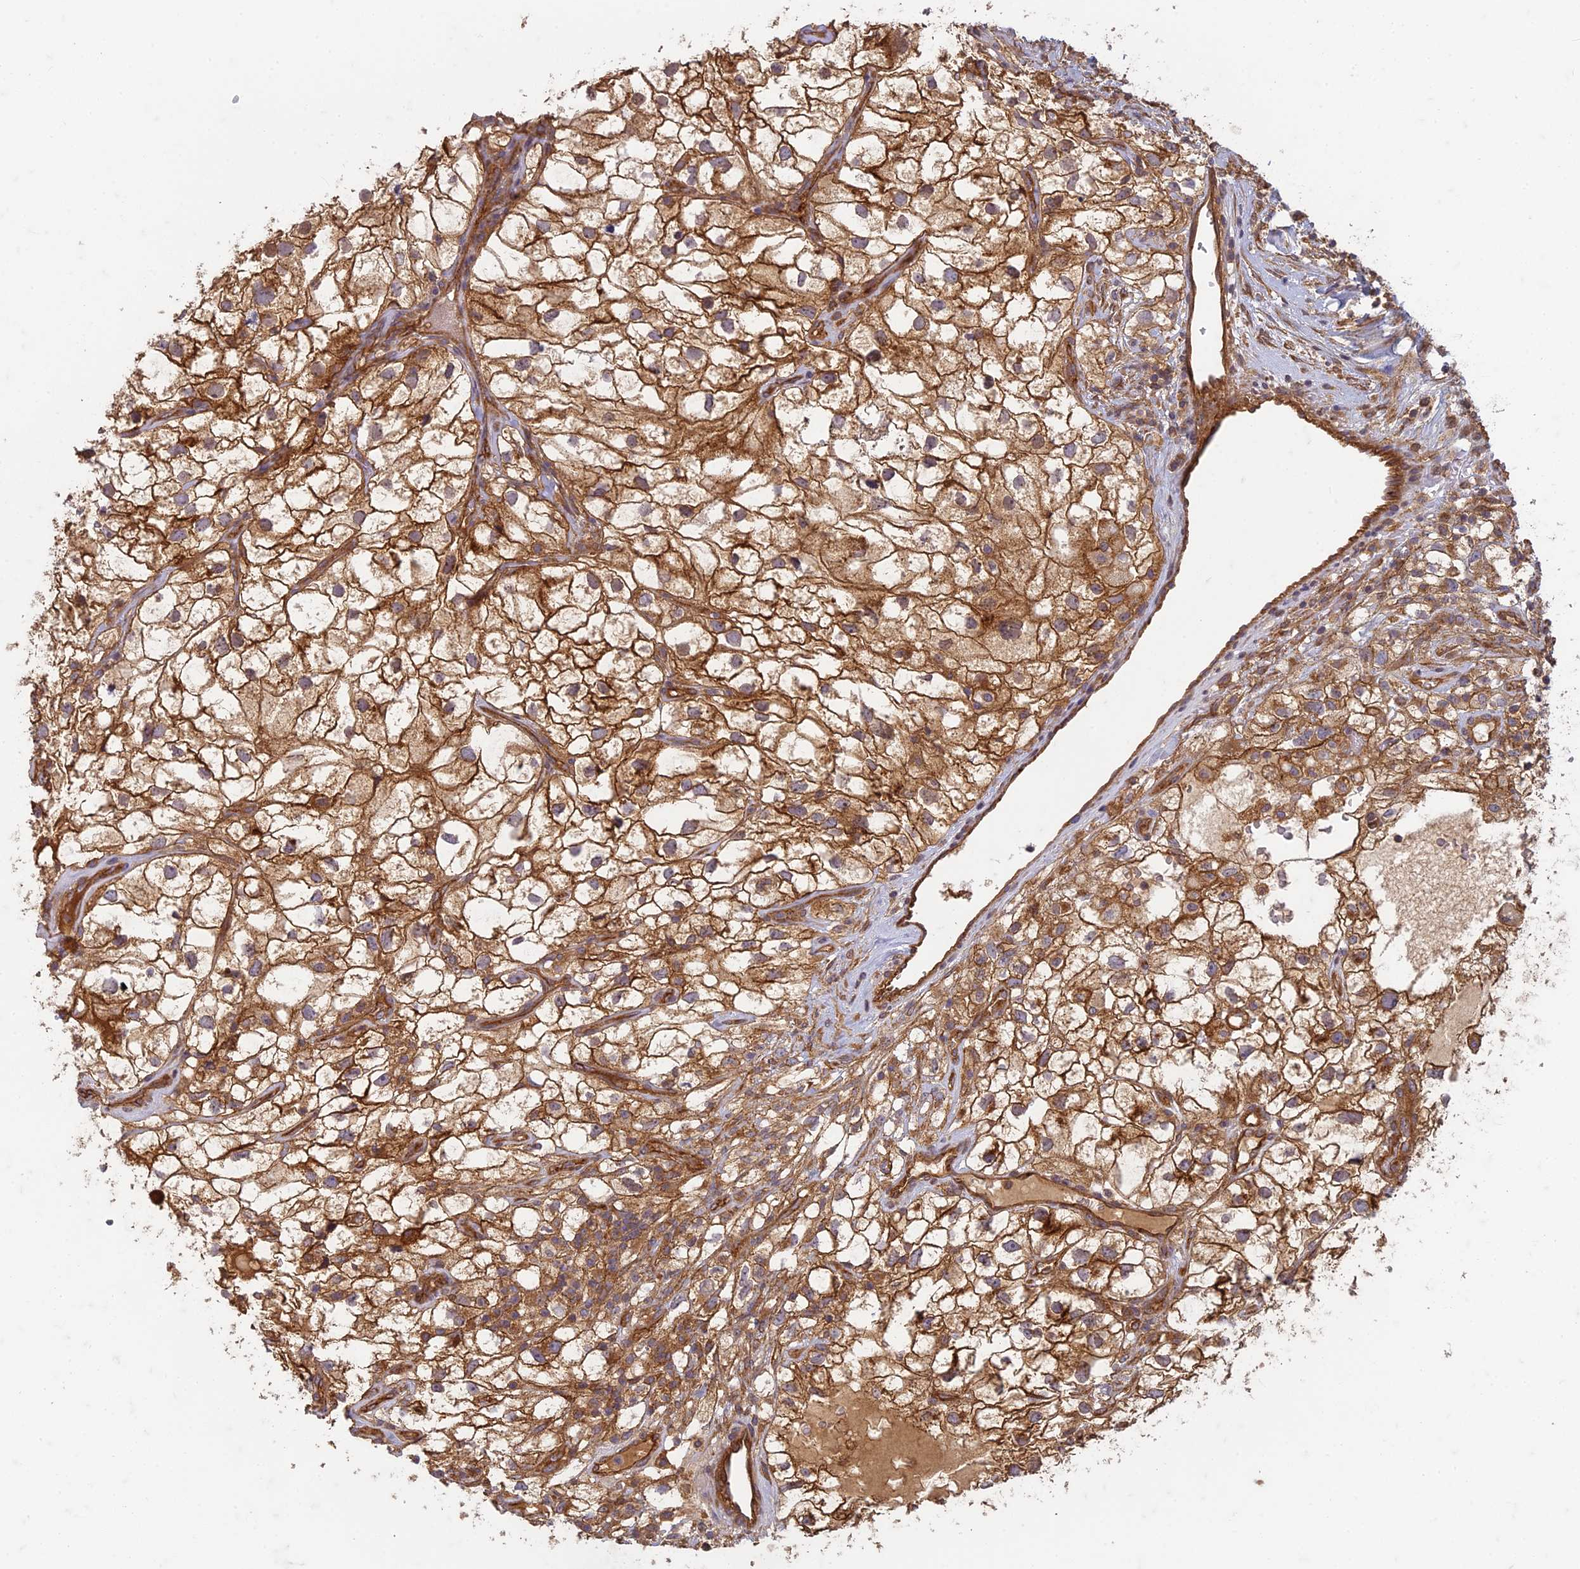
{"staining": {"intensity": "strong", "quantity": ">75%", "location": "cytoplasmic/membranous"}, "tissue": "renal cancer", "cell_type": "Tumor cells", "image_type": "cancer", "snomed": [{"axis": "morphology", "description": "Adenocarcinoma, NOS"}, {"axis": "topography", "description": "Kidney"}], "caption": "Strong cytoplasmic/membranous expression is identified in approximately >75% of tumor cells in adenocarcinoma (renal).", "gene": "TCF25", "patient": {"sex": "male", "age": 59}}